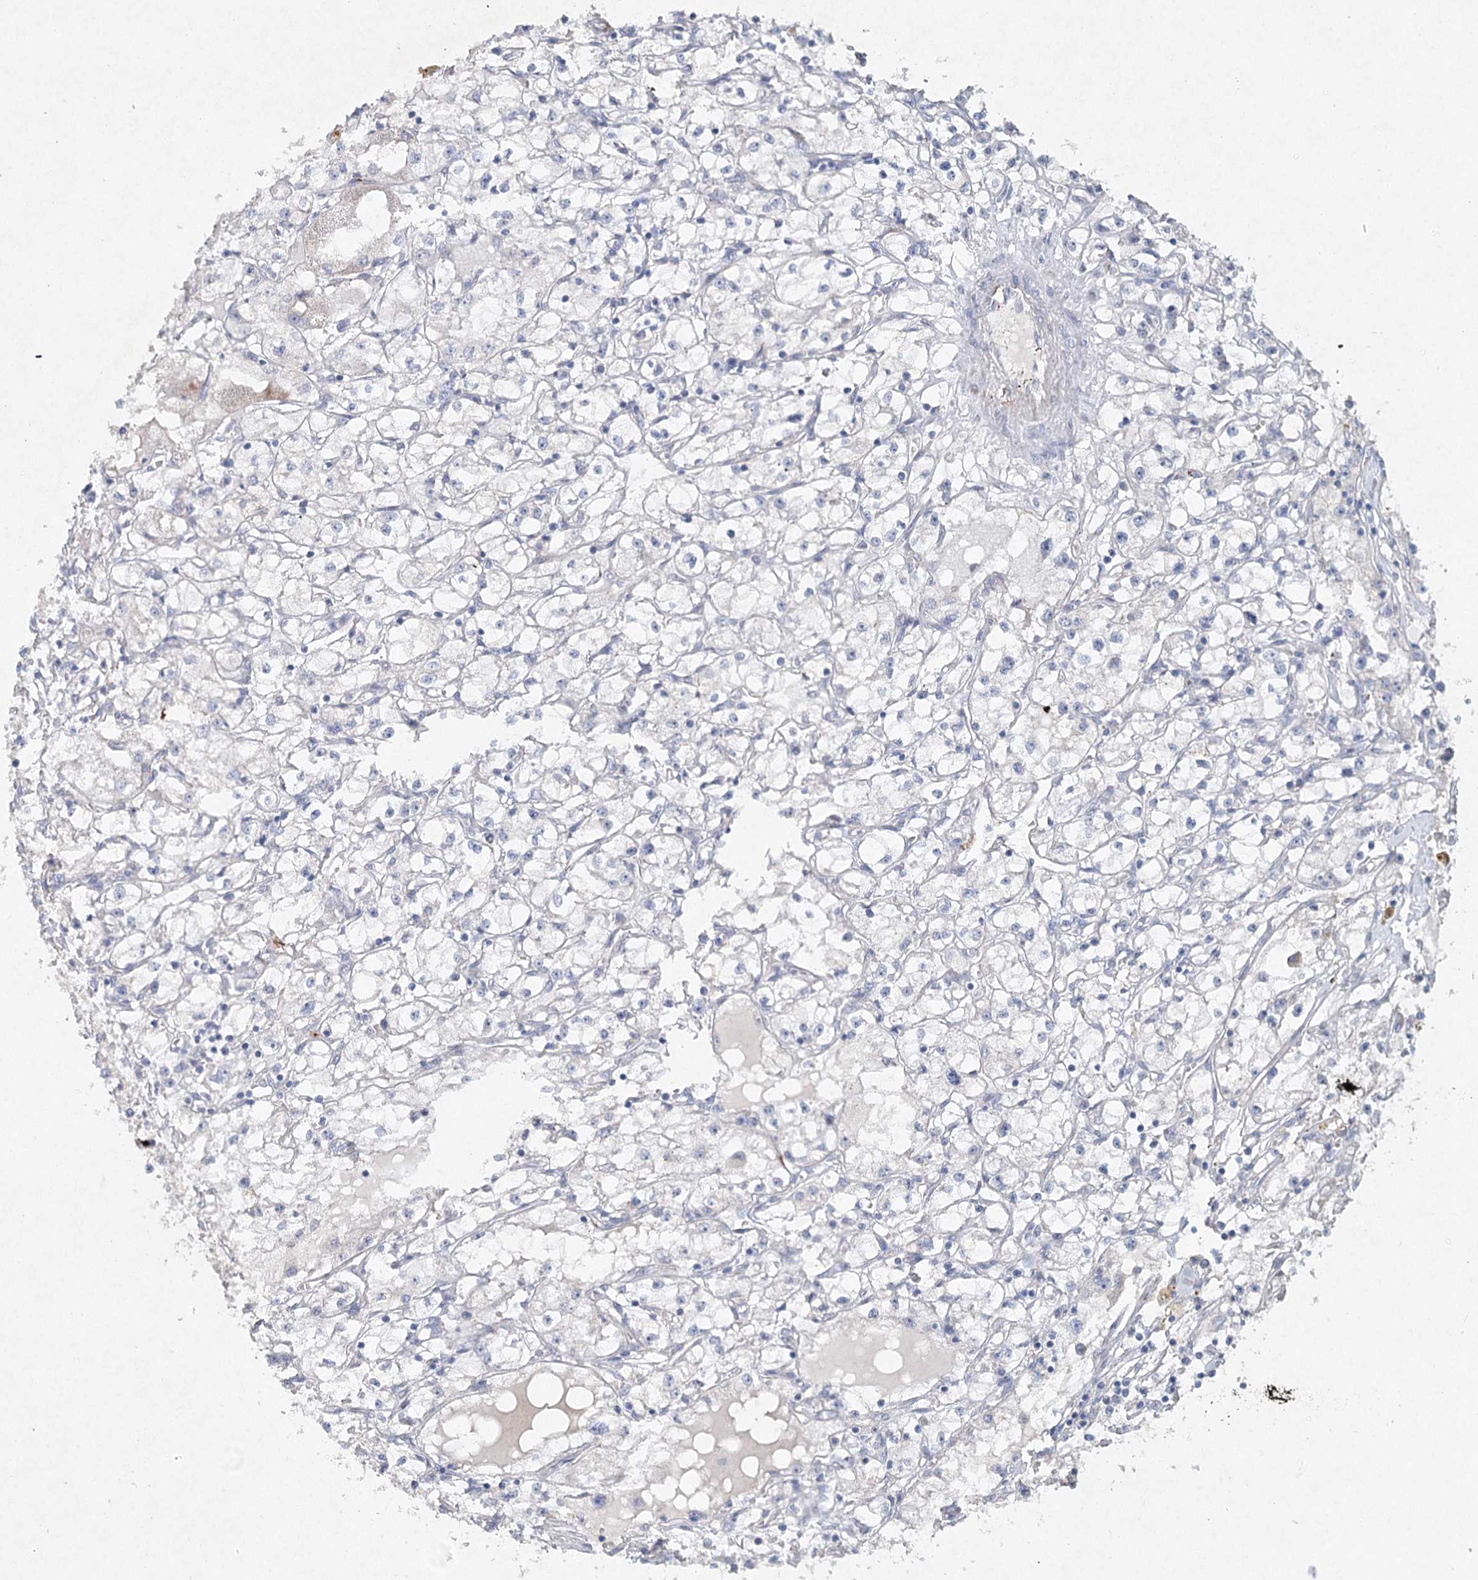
{"staining": {"intensity": "negative", "quantity": "none", "location": "none"}, "tissue": "renal cancer", "cell_type": "Tumor cells", "image_type": "cancer", "snomed": [{"axis": "morphology", "description": "Adenocarcinoma, NOS"}, {"axis": "topography", "description": "Kidney"}], "caption": "DAB (3,3'-diaminobenzidine) immunohistochemical staining of human adenocarcinoma (renal) demonstrates no significant positivity in tumor cells.", "gene": "RFX6", "patient": {"sex": "male", "age": 56}}